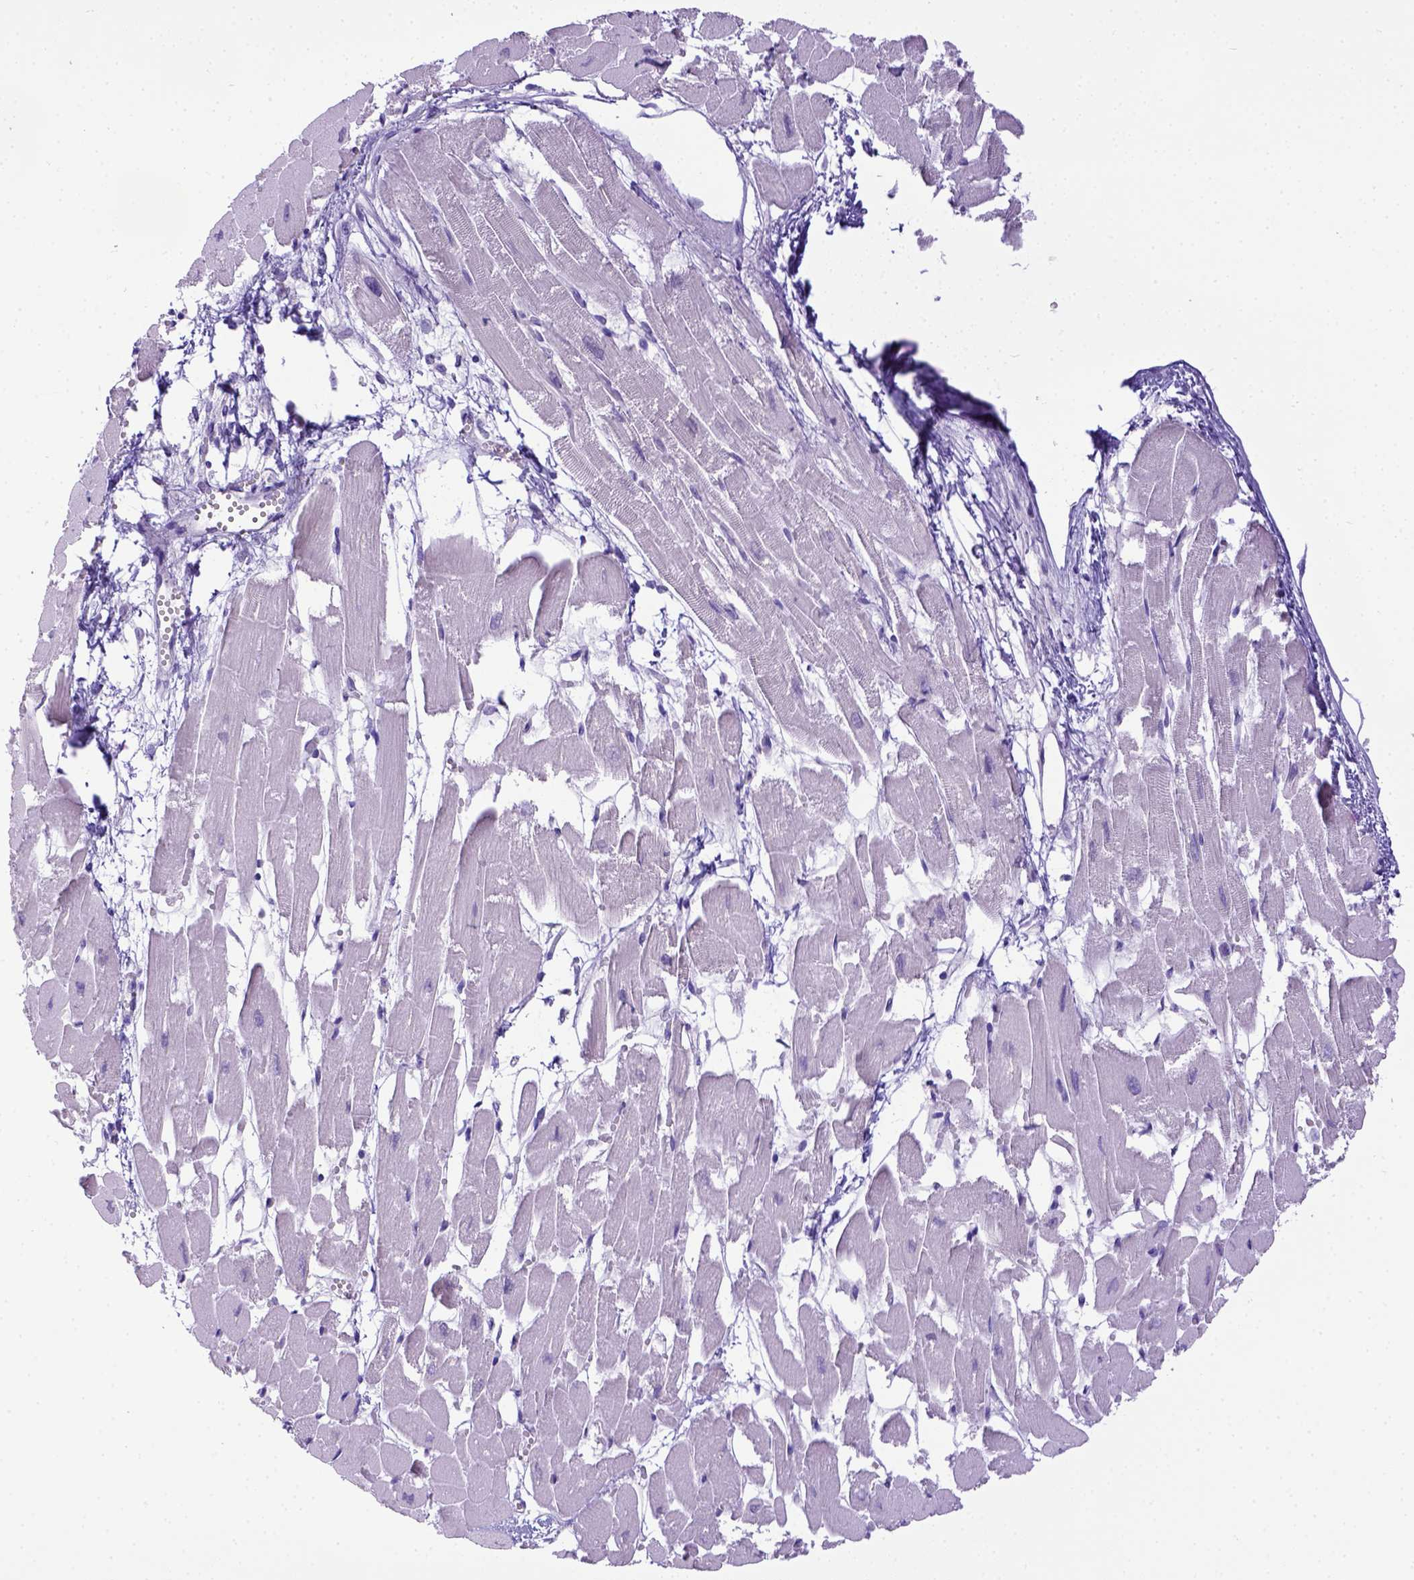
{"staining": {"intensity": "negative", "quantity": "none", "location": "none"}, "tissue": "heart muscle", "cell_type": "Cardiomyocytes", "image_type": "normal", "snomed": [{"axis": "morphology", "description": "Normal tissue, NOS"}, {"axis": "topography", "description": "Heart"}], "caption": "Human heart muscle stained for a protein using IHC exhibits no positivity in cardiomyocytes.", "gene": "ESR1", "patient": {"sex": "female", "age": 52}}